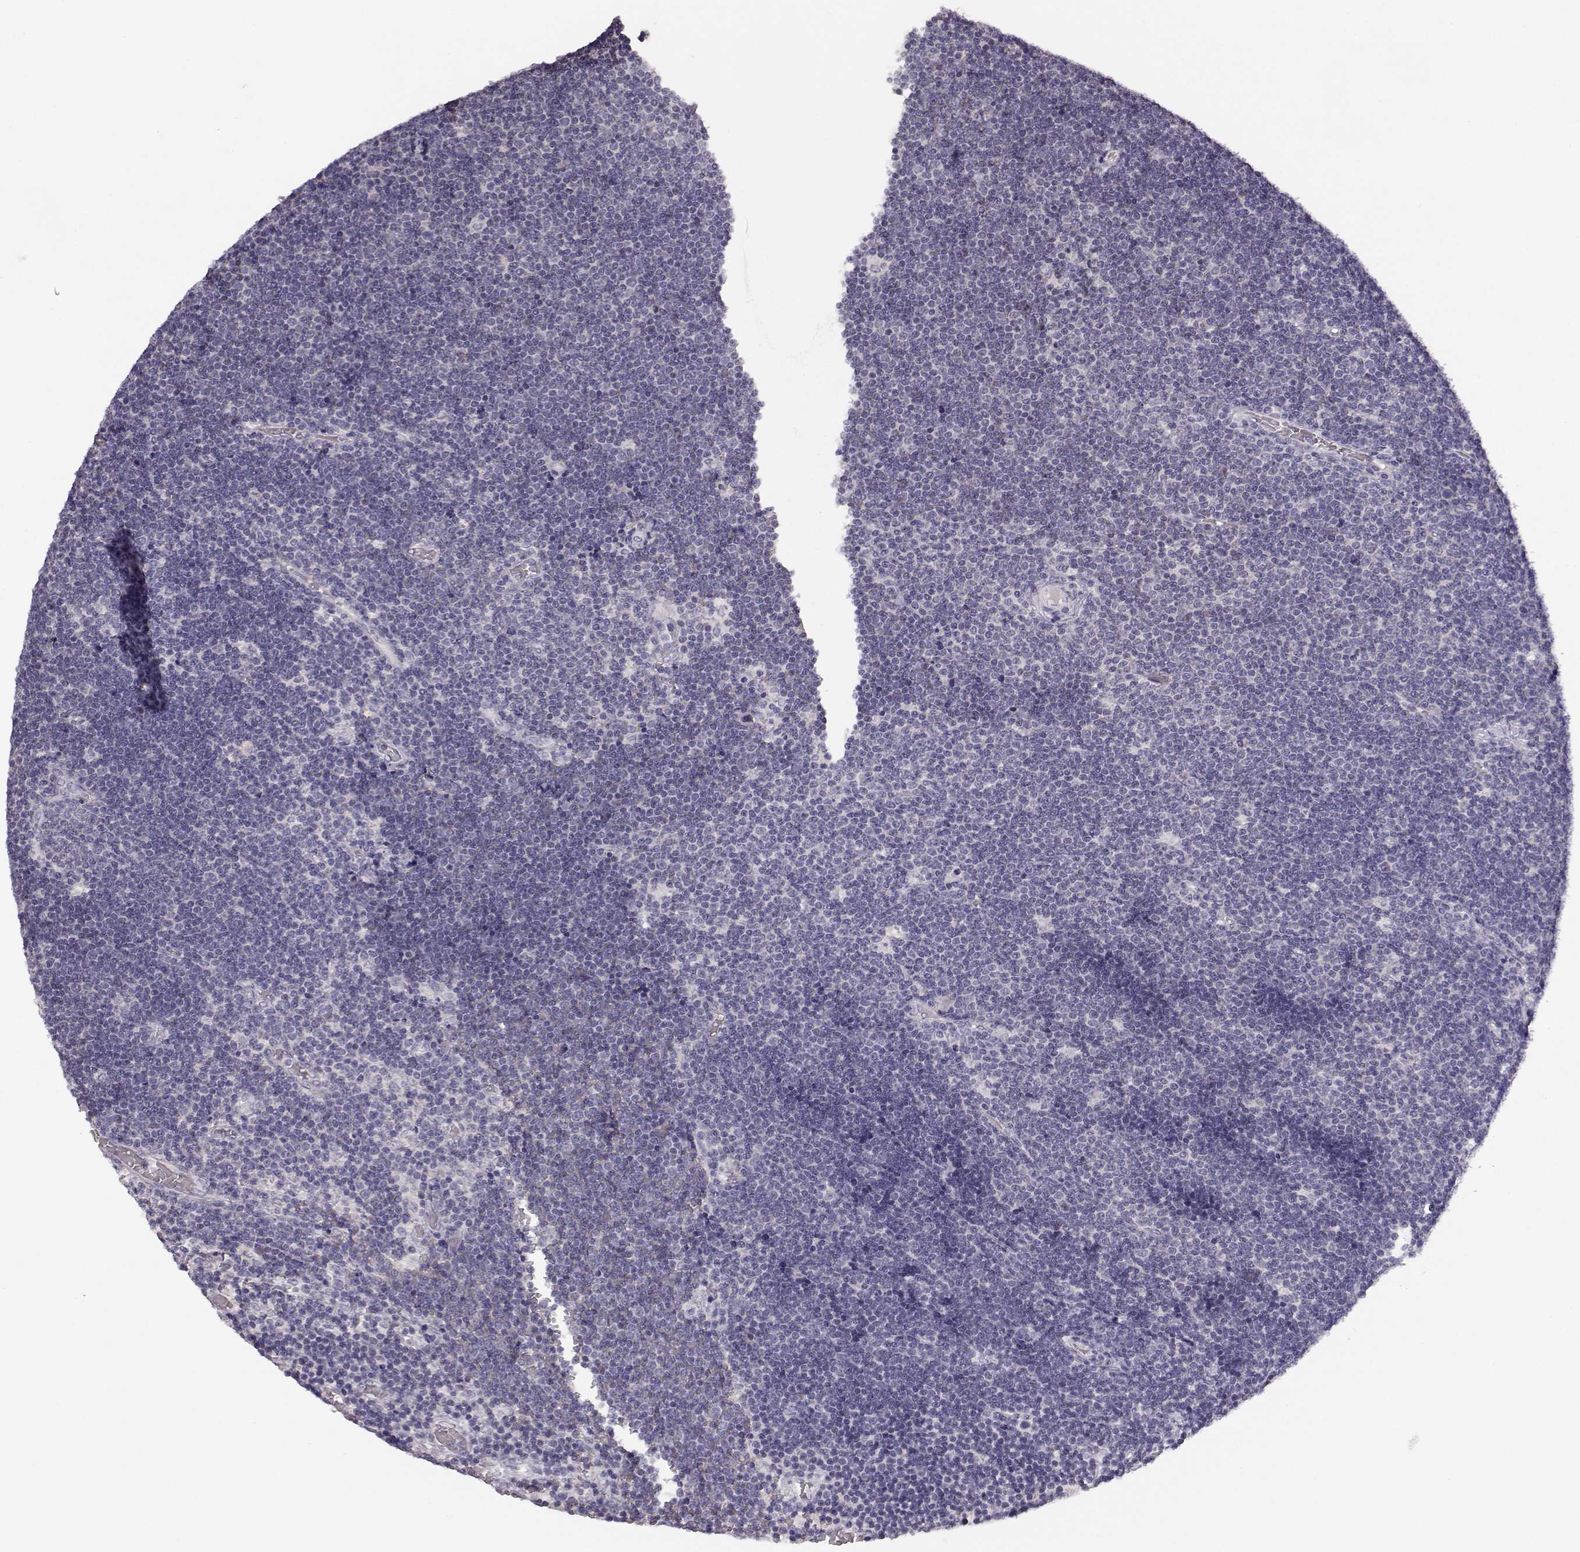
{"staining": {"intensity": "negative", "quantity": "none", "location": "none"}, "tissue": "lymphoma", "cell_type": "Tumor cells", "image_type": "cancer", "snomed": [{"axis": "morphology", "description": "Malignant lymphoma, non-Hodgkin's type, Low grade"}, {"axis": "topography", "description": "Brain"}], "caption": "This is an immunohistochemistry (IHC) micrograph of lymphoma. There is no positivity in tumor cells.", "gene": "BFSP2", "patient": {"sex": "female", "age": 66}}